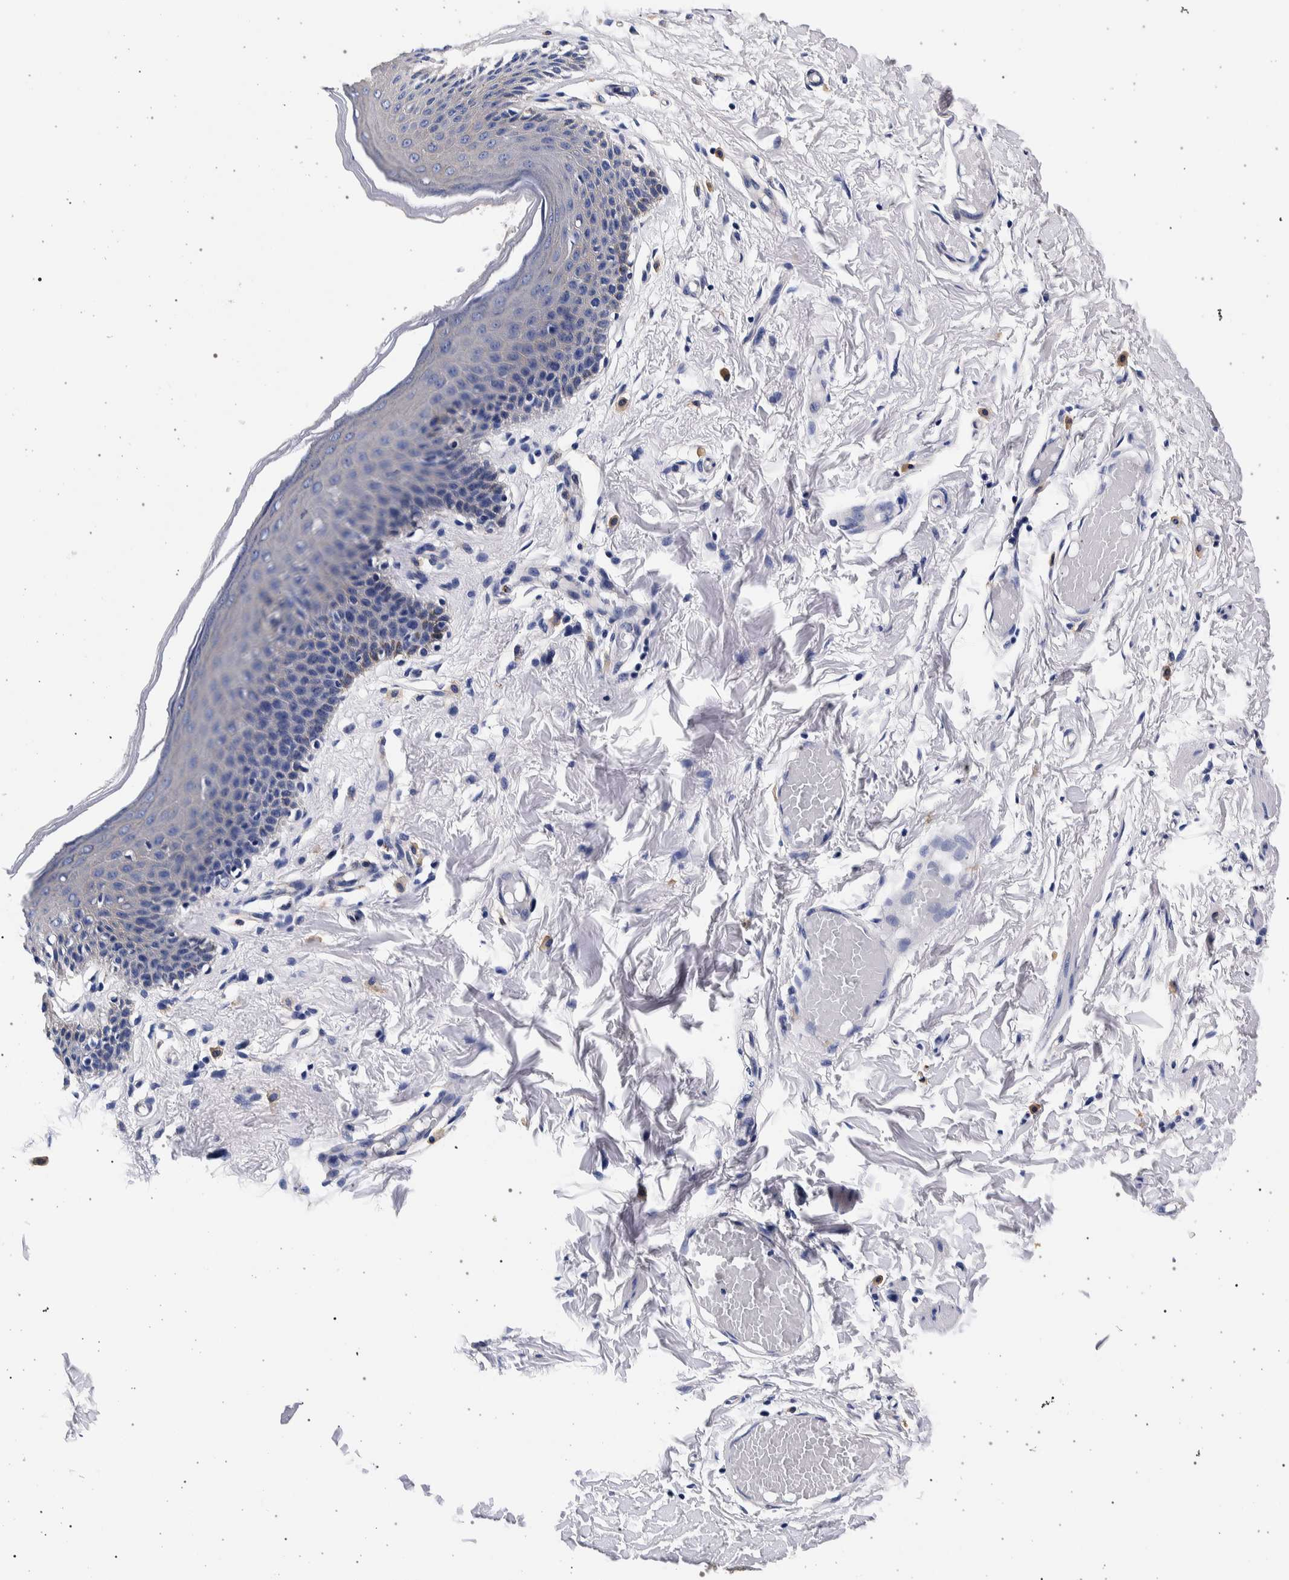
{"staining": {"intensity": "negative", "quantity": "none", "location": "none"}, "tissue": "skin", "cell_type": "Epidermal cells", "image_type": "normal", "snomed": [{"axis": "morphology", "description": "Normal tissue, NOS"}, {"axis": "topography", "description": "Vulva"}], "caption": "A high-resolution image shows immunohistochemistry staining of unremarkable skin, which displays no significant staining in epidermal cells.", "gene": "NIBAN2", "patient": {"sex": "female", "age": 66}}